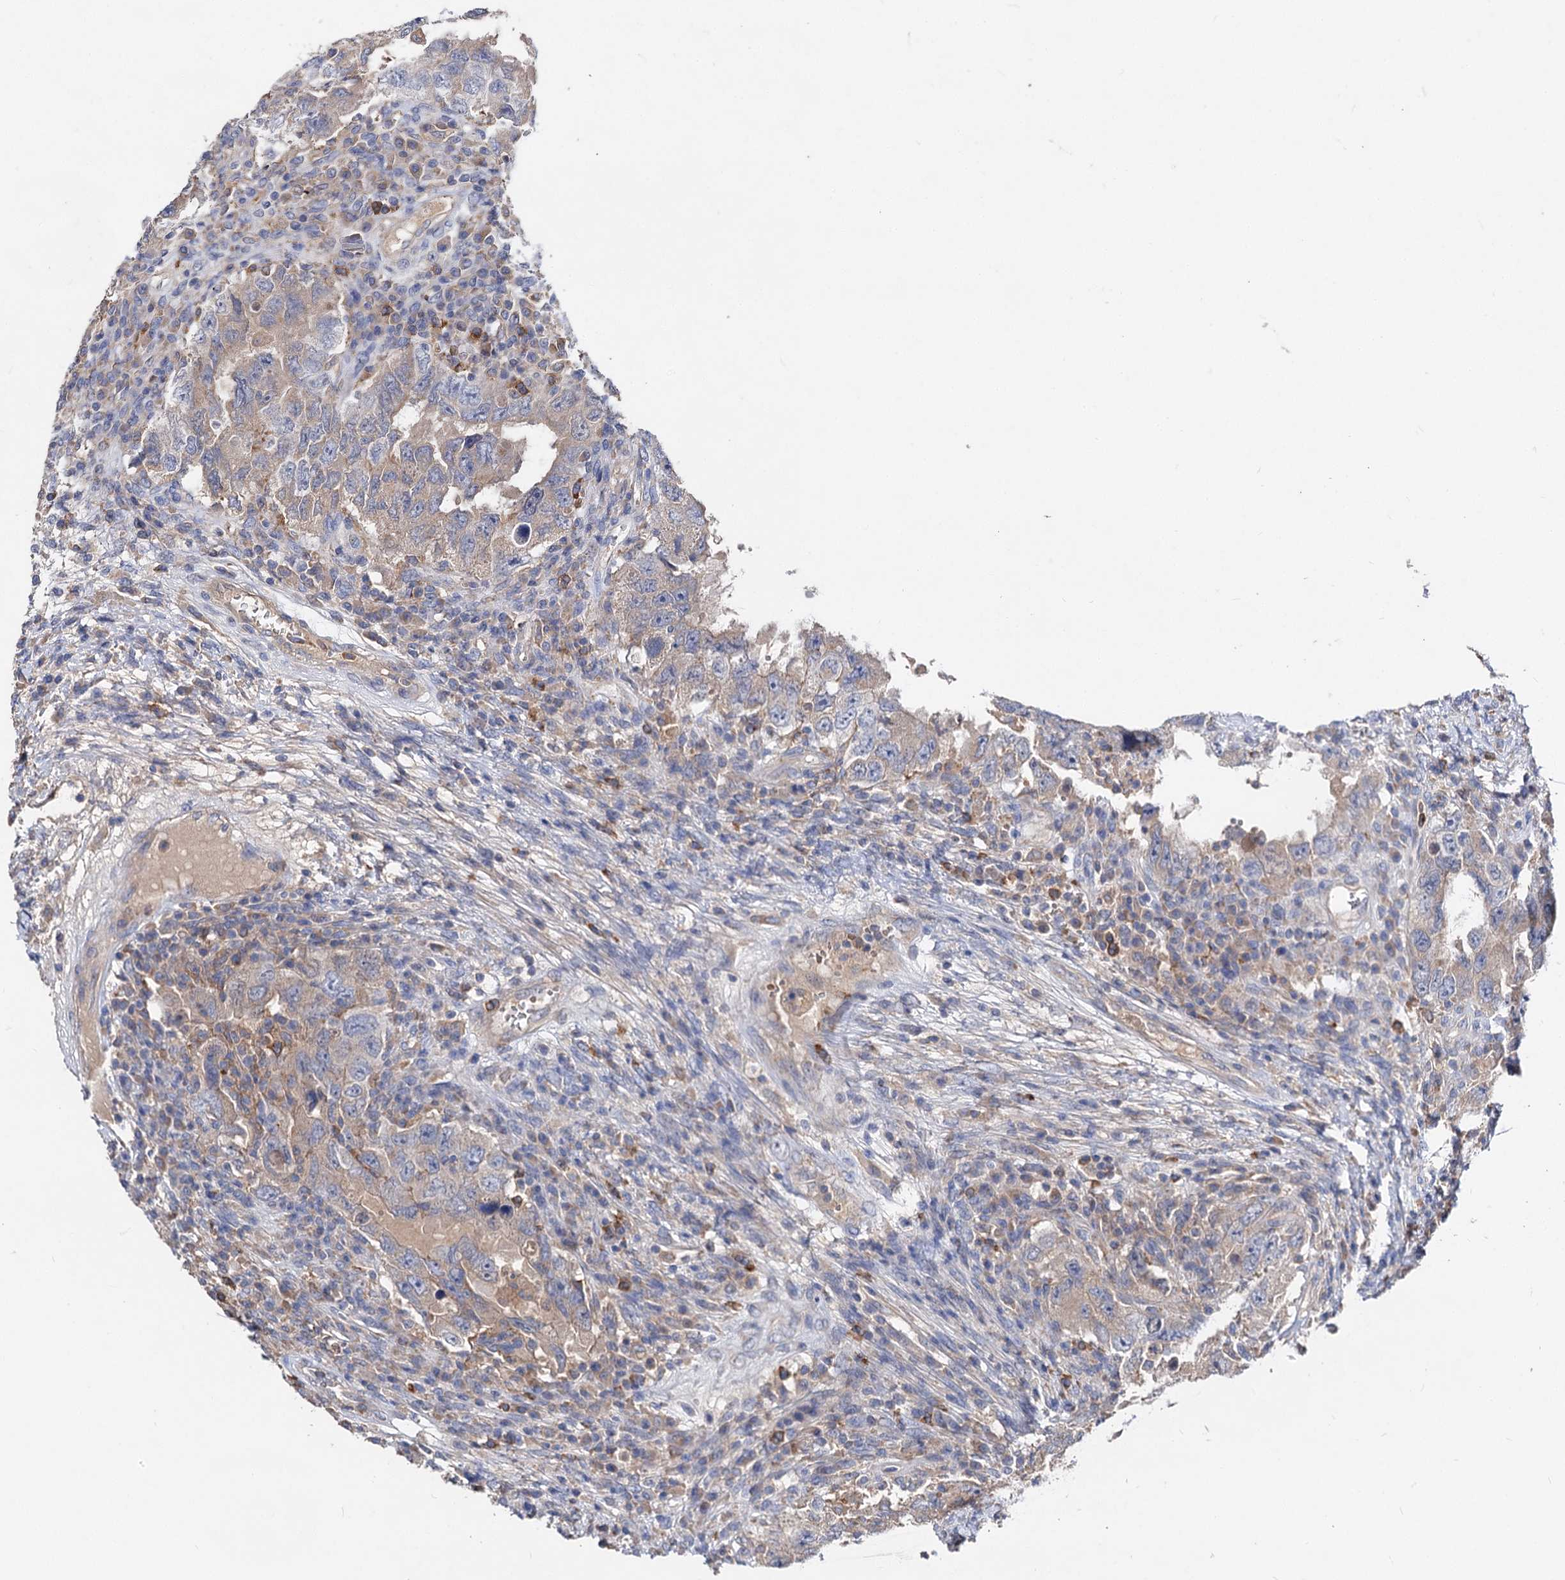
{"staining": {"intensity": "weak", "quantity": "<25%", "location": "cytoplasmic/membranous"}, "tissue": "testis cancer", "cell_type": "Tumor cells", "image_type": "cancer", "snomed": [{"axis": "morphology", "description": "Carcinoma, Embryonal, NOS"}, {"axis": "topography", "description": "Testis"}], "caption": "An immunohistochemistry (IHC) photomicrograph of testis cancer is shown. There is no staining in tumor cells of testis cancer.", "gene": "HVCN1", "patient": {"sex": "male", "age": 26}}